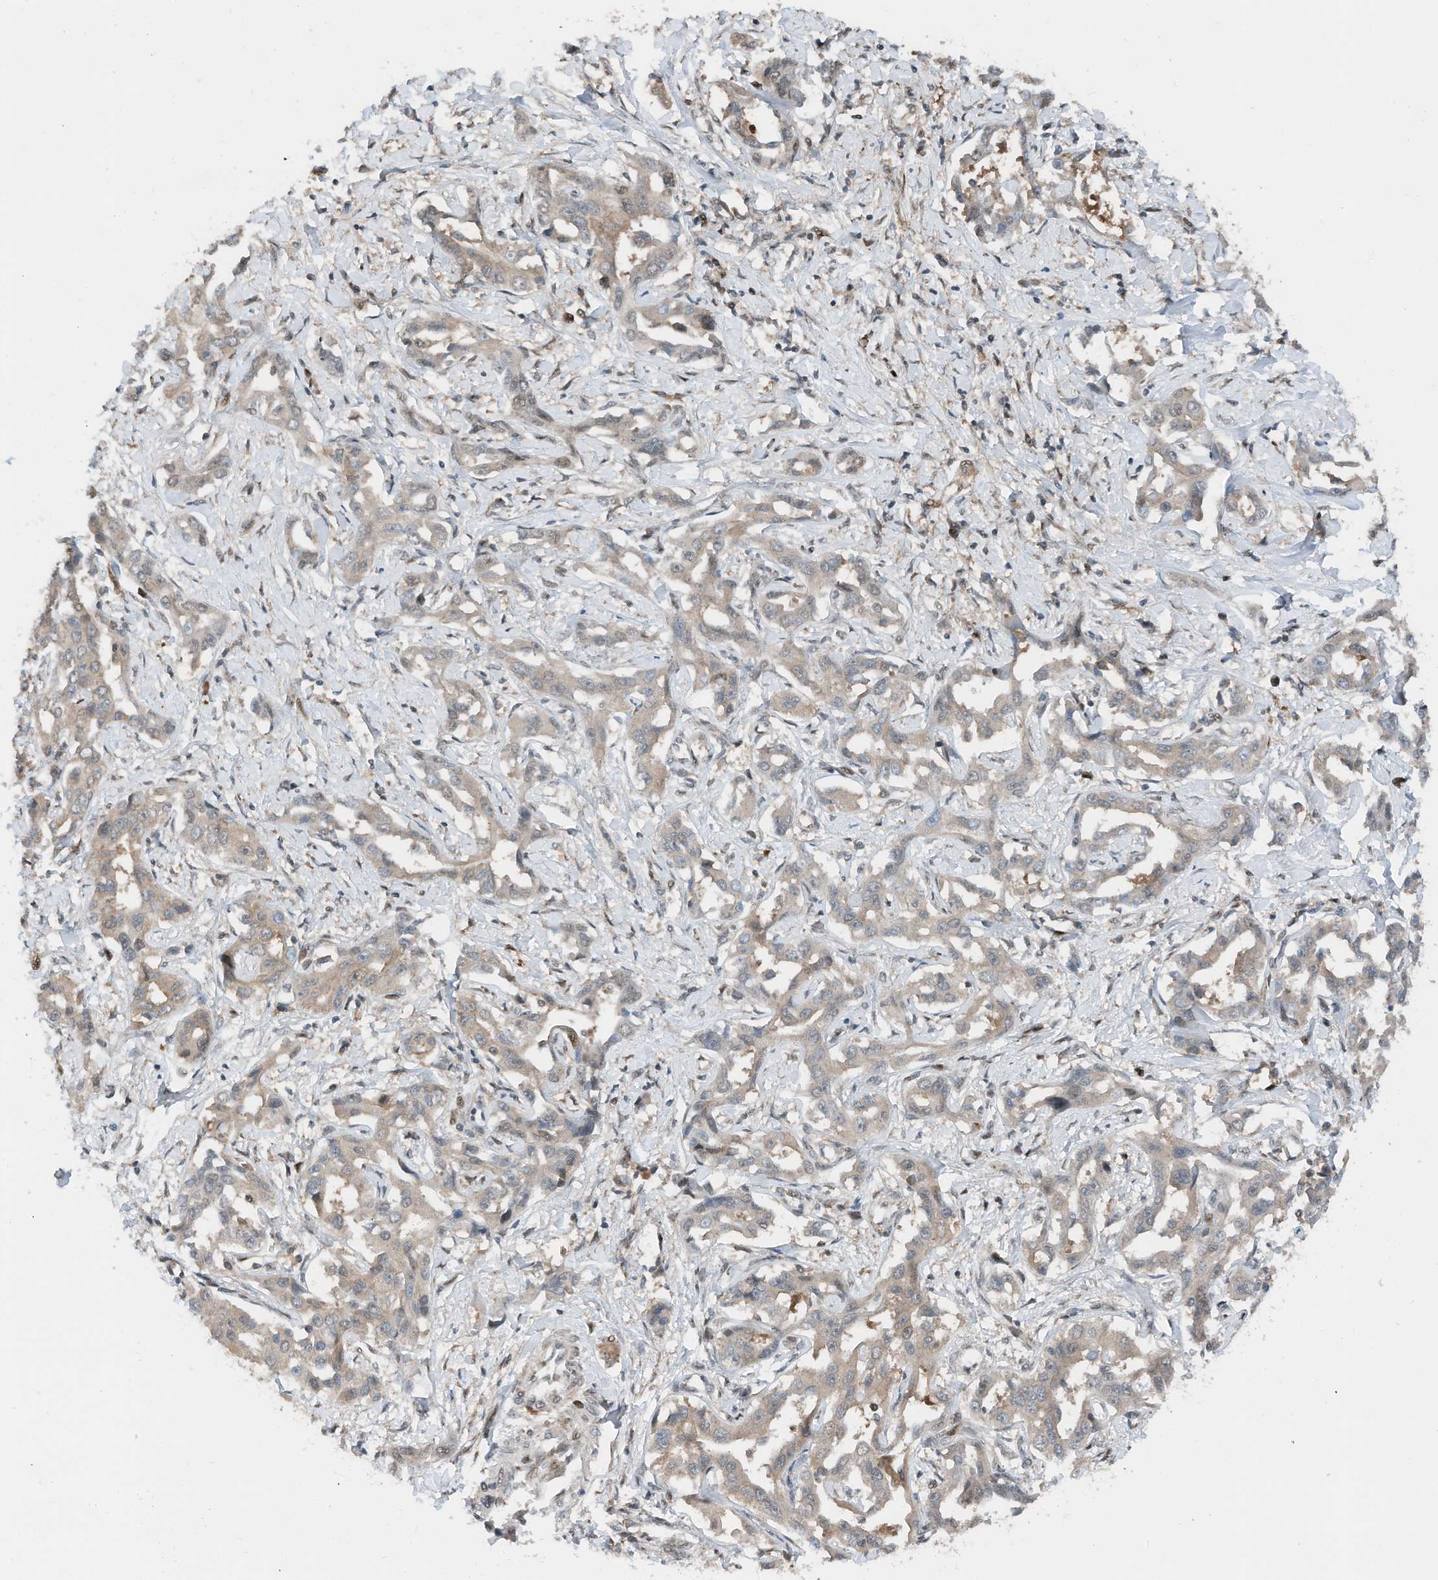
{"staining": {"intensity": "weak", "quantity": ">75%", "location": "cytoplasmic/membranous"}, "tissue": "liver cancer", "cell_type": "Tumor cells", "image_type": "cancer", "snomed": [{"axis": "morphology", "description": "Cholangiocarcinoma"}, {"axis": "topography", "description": "Liver"}], "caption": "Liver cancer stained with IHC exhibits weak cytoplasmic/membranous staining in approximately >75% of tumor cells. (DAB = brown stain, brightfield microscopy at high magnification).", "gene": "RMND1", "patient": {"sex": "male", "age": 59}}